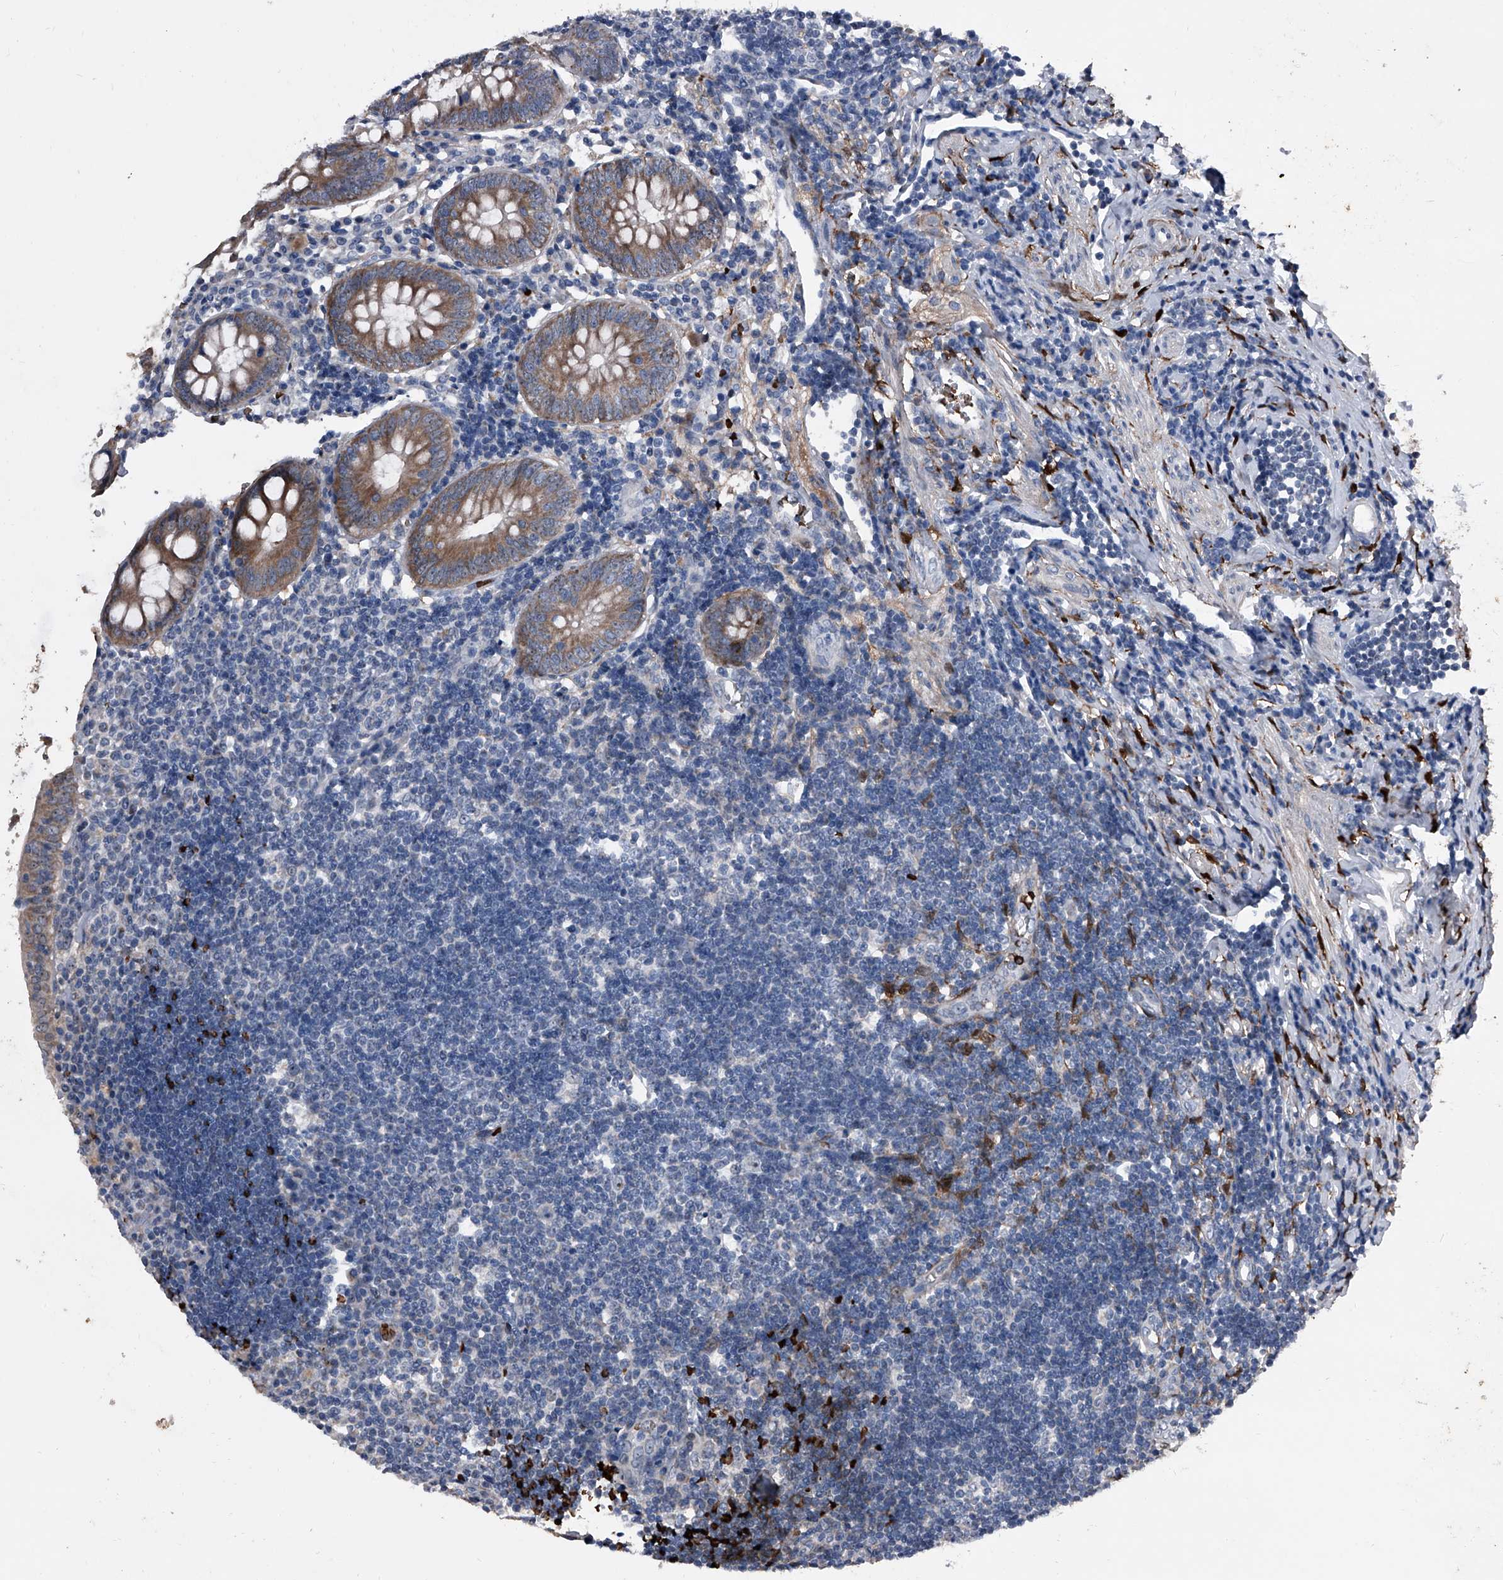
{"staining": {"intensity": "moderate", "quantity": ">75%", "location": "cytoplasmic/membranous"}, "tissue": "appendix", "cell_type": "Glandular cells", "image_type": "normal", "snomed": [{"axis": "morphology", "description": "Normal tissue, NOS"}, {"axis": "topography", "description": "Appendix"}], "caption": "The immunohistochemical stain shows moderate cytoplasmic/membranous staining in glandular cells of normal appendix. Immunohistochemistry (ihc) stains the protein in brown and the nuclei are stained blue.", "gene": "CEP85L", "patient": {"sex": "female", "age": 54}}